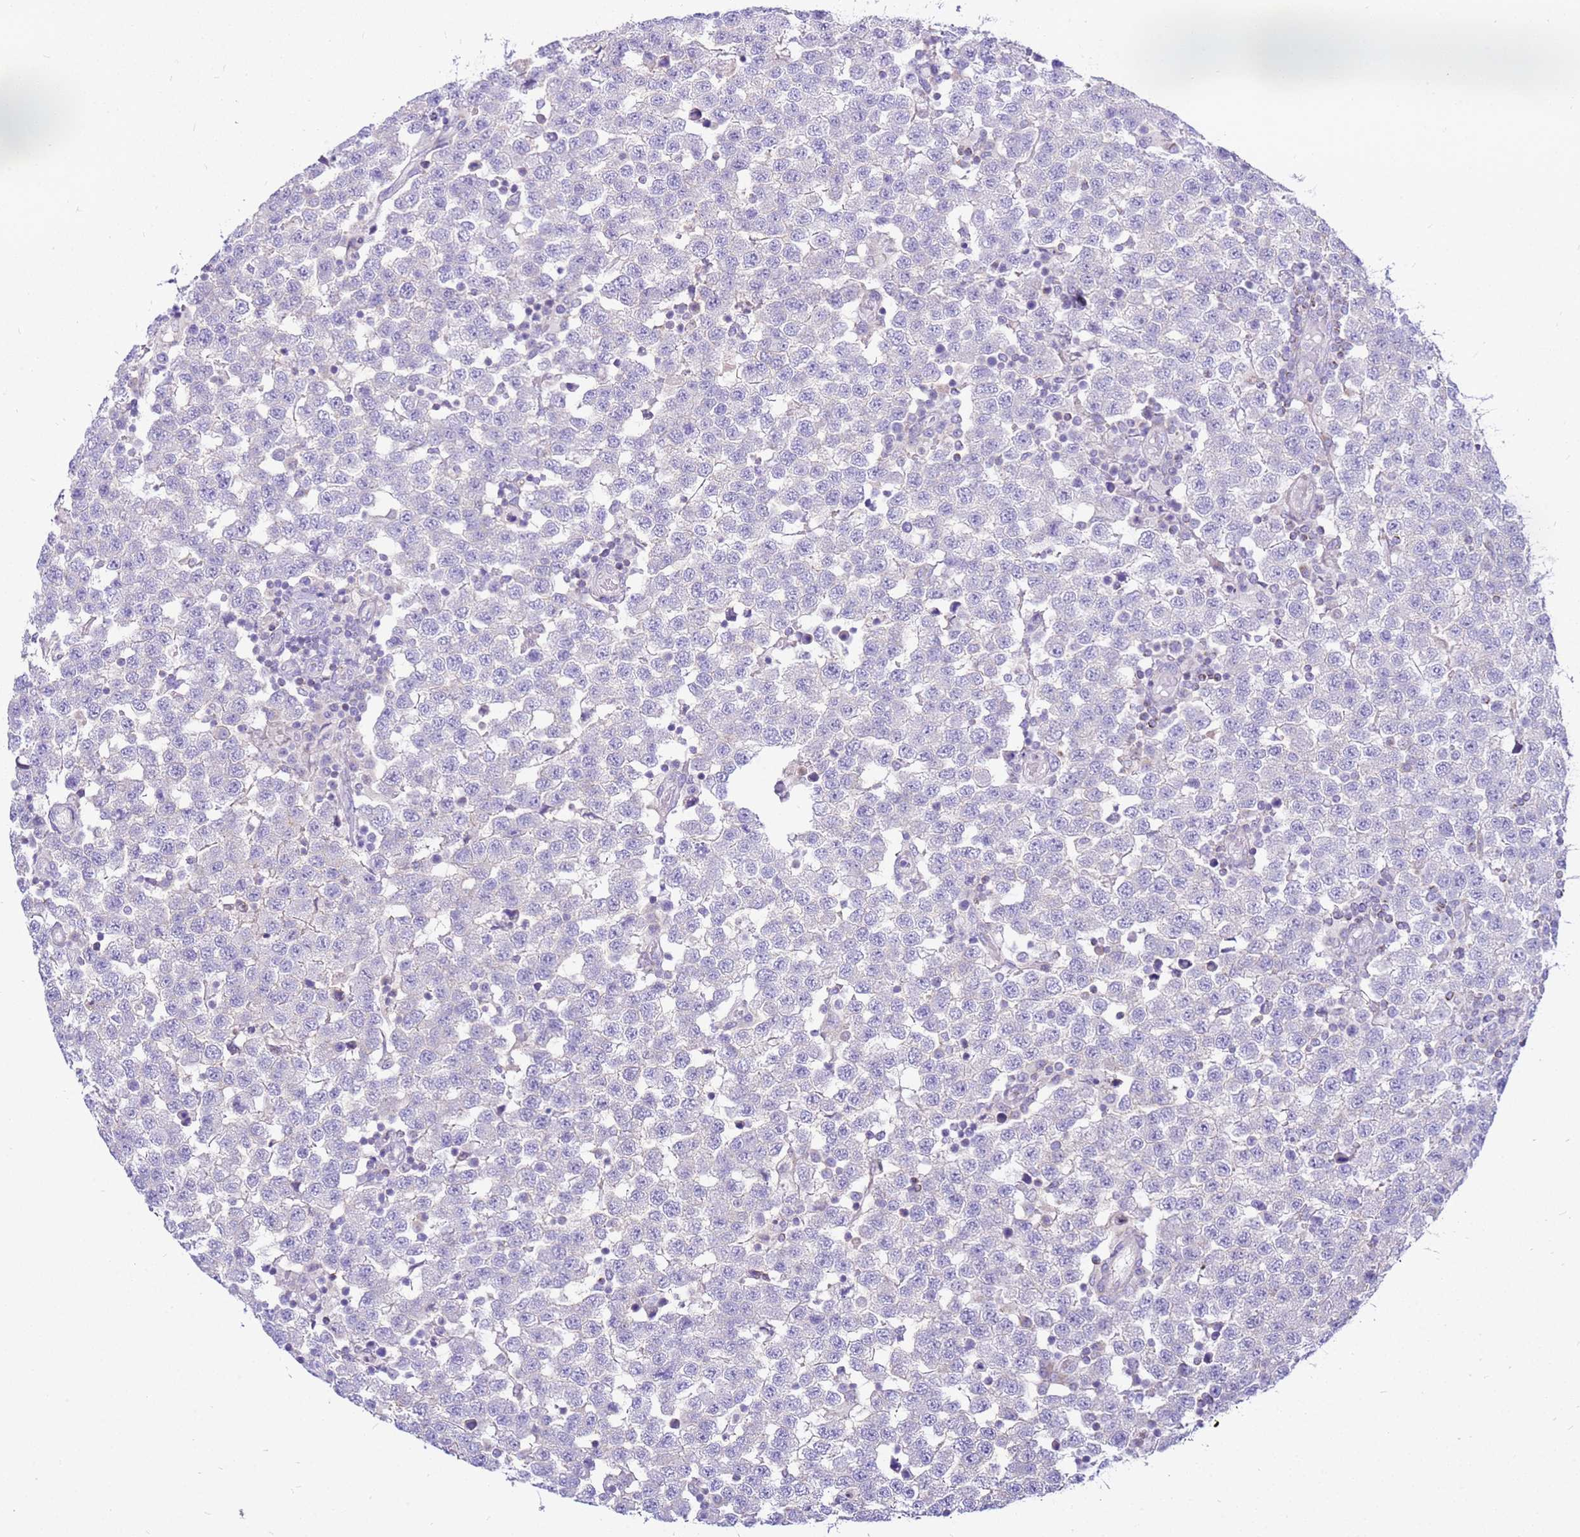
{"staining": {"intensity": "negative", "quantity": "none", "location": "none"}, "tissue": "testis cancer", "cell_type": "Tumor cells", "image_type": "cancer", "snomed": [{"axis": "morphology", "description": "Seminoma, NOS"}, {"axis": "topography", "description": "Testis"}], "caption": "Protein analysis of testis cancer (seminoma) demonstrates no significant positivity in tumor cells.", "gene": "IGF1R", "patient": {"sex": "male", "age": 34}}